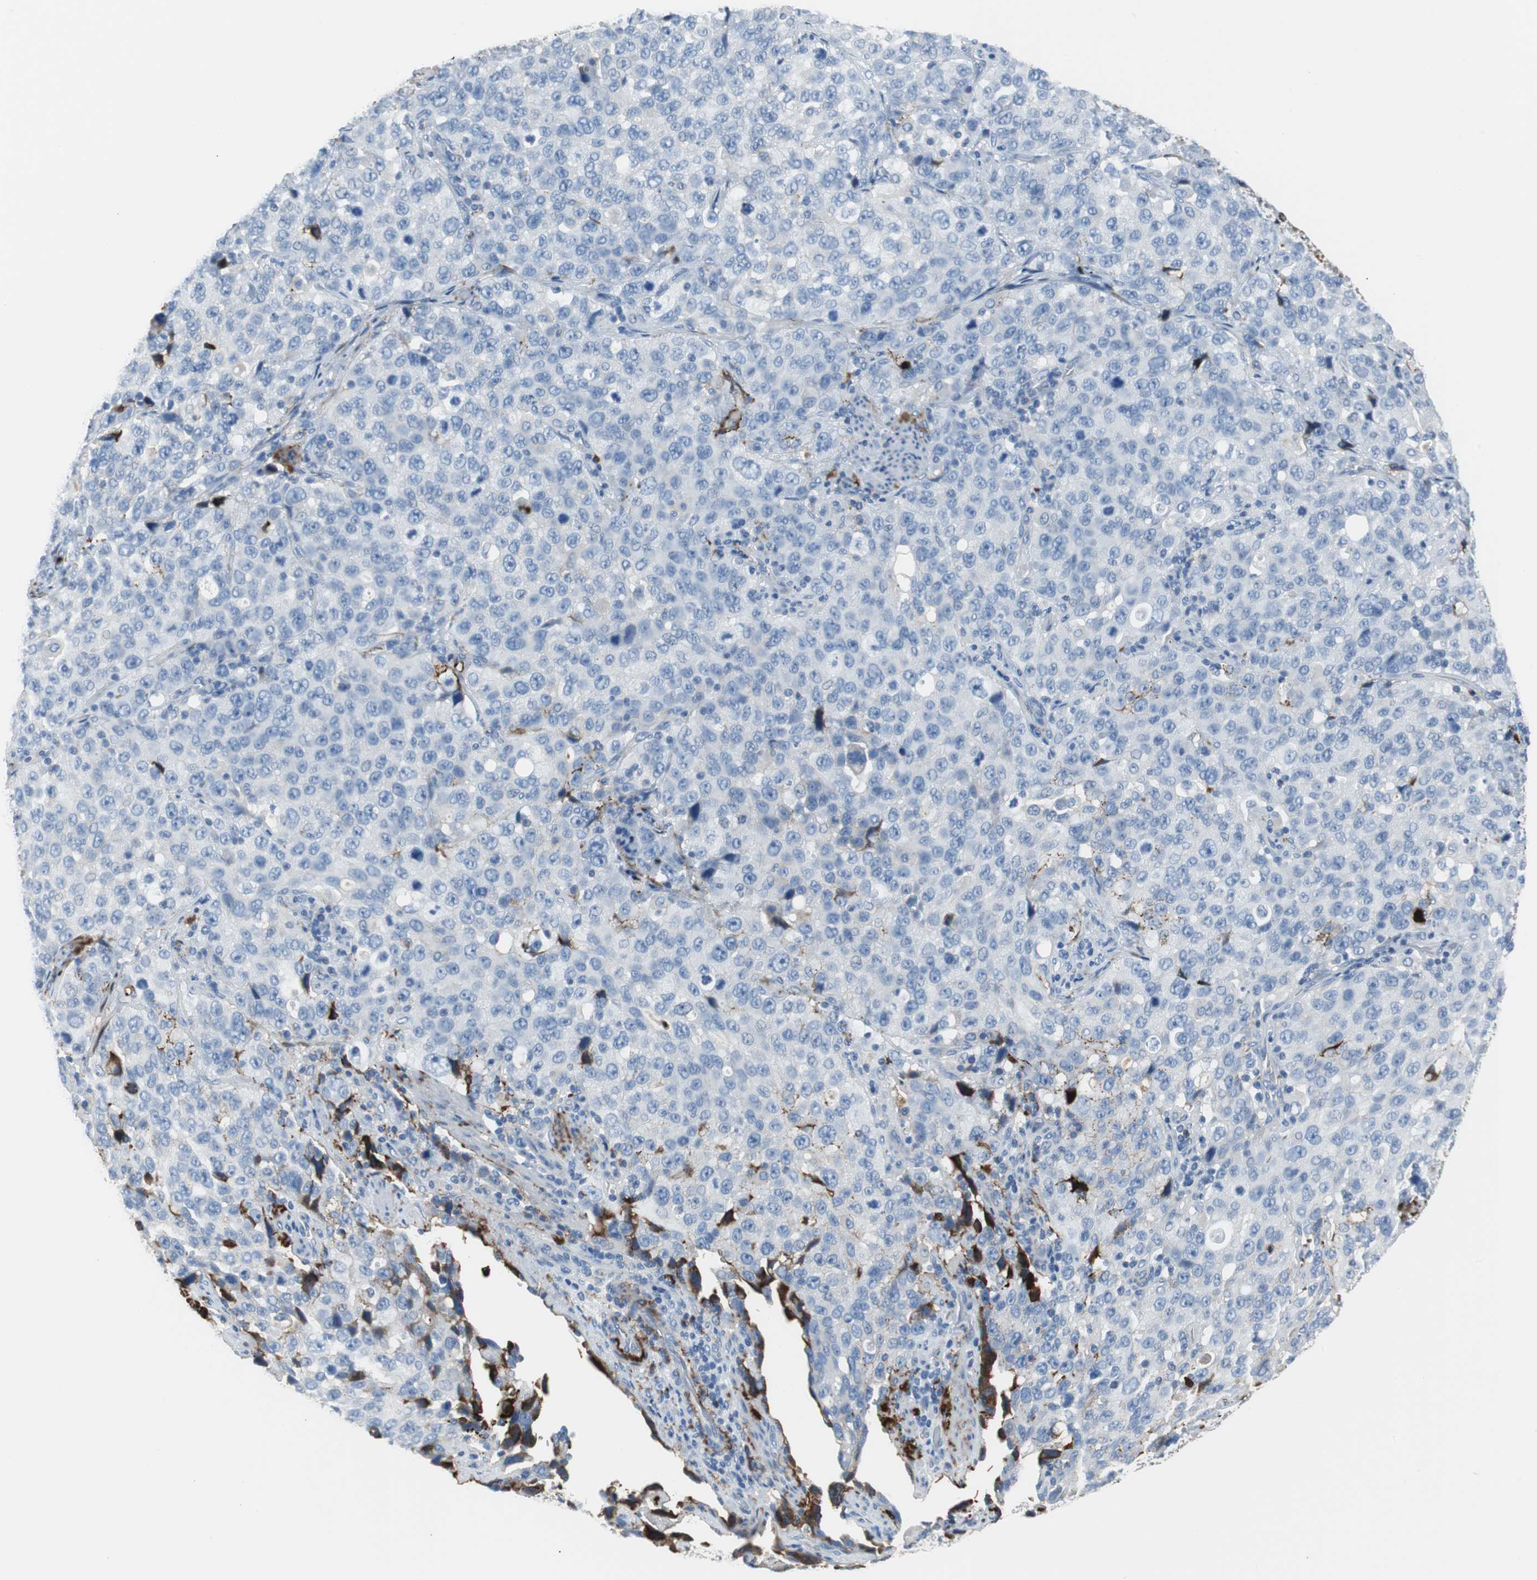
{"staining": {"intensity": "moderate", "quantity": "<25%", "location": "cytoplasmic/membranous"}, "tissue": "stomach cancer", "cell_type": "Tumor cells", "image_type": "cancer", "snomed": [{"axis": "morphology", "description": "Normal tissue, NOS"}, {"axis": "morphology", "description": "Adenocarcinoma, NOS"}, {"axis": "topography", "description": "Stomach"}], "caption": "Protein staining exhibits moderate cytoplasmic/membranous positivity in about <25% of tumor cells in stomach cancer (adenocarcinoma).", "gene": "APCS", "patient": {"sex": "male", "age": 48}}